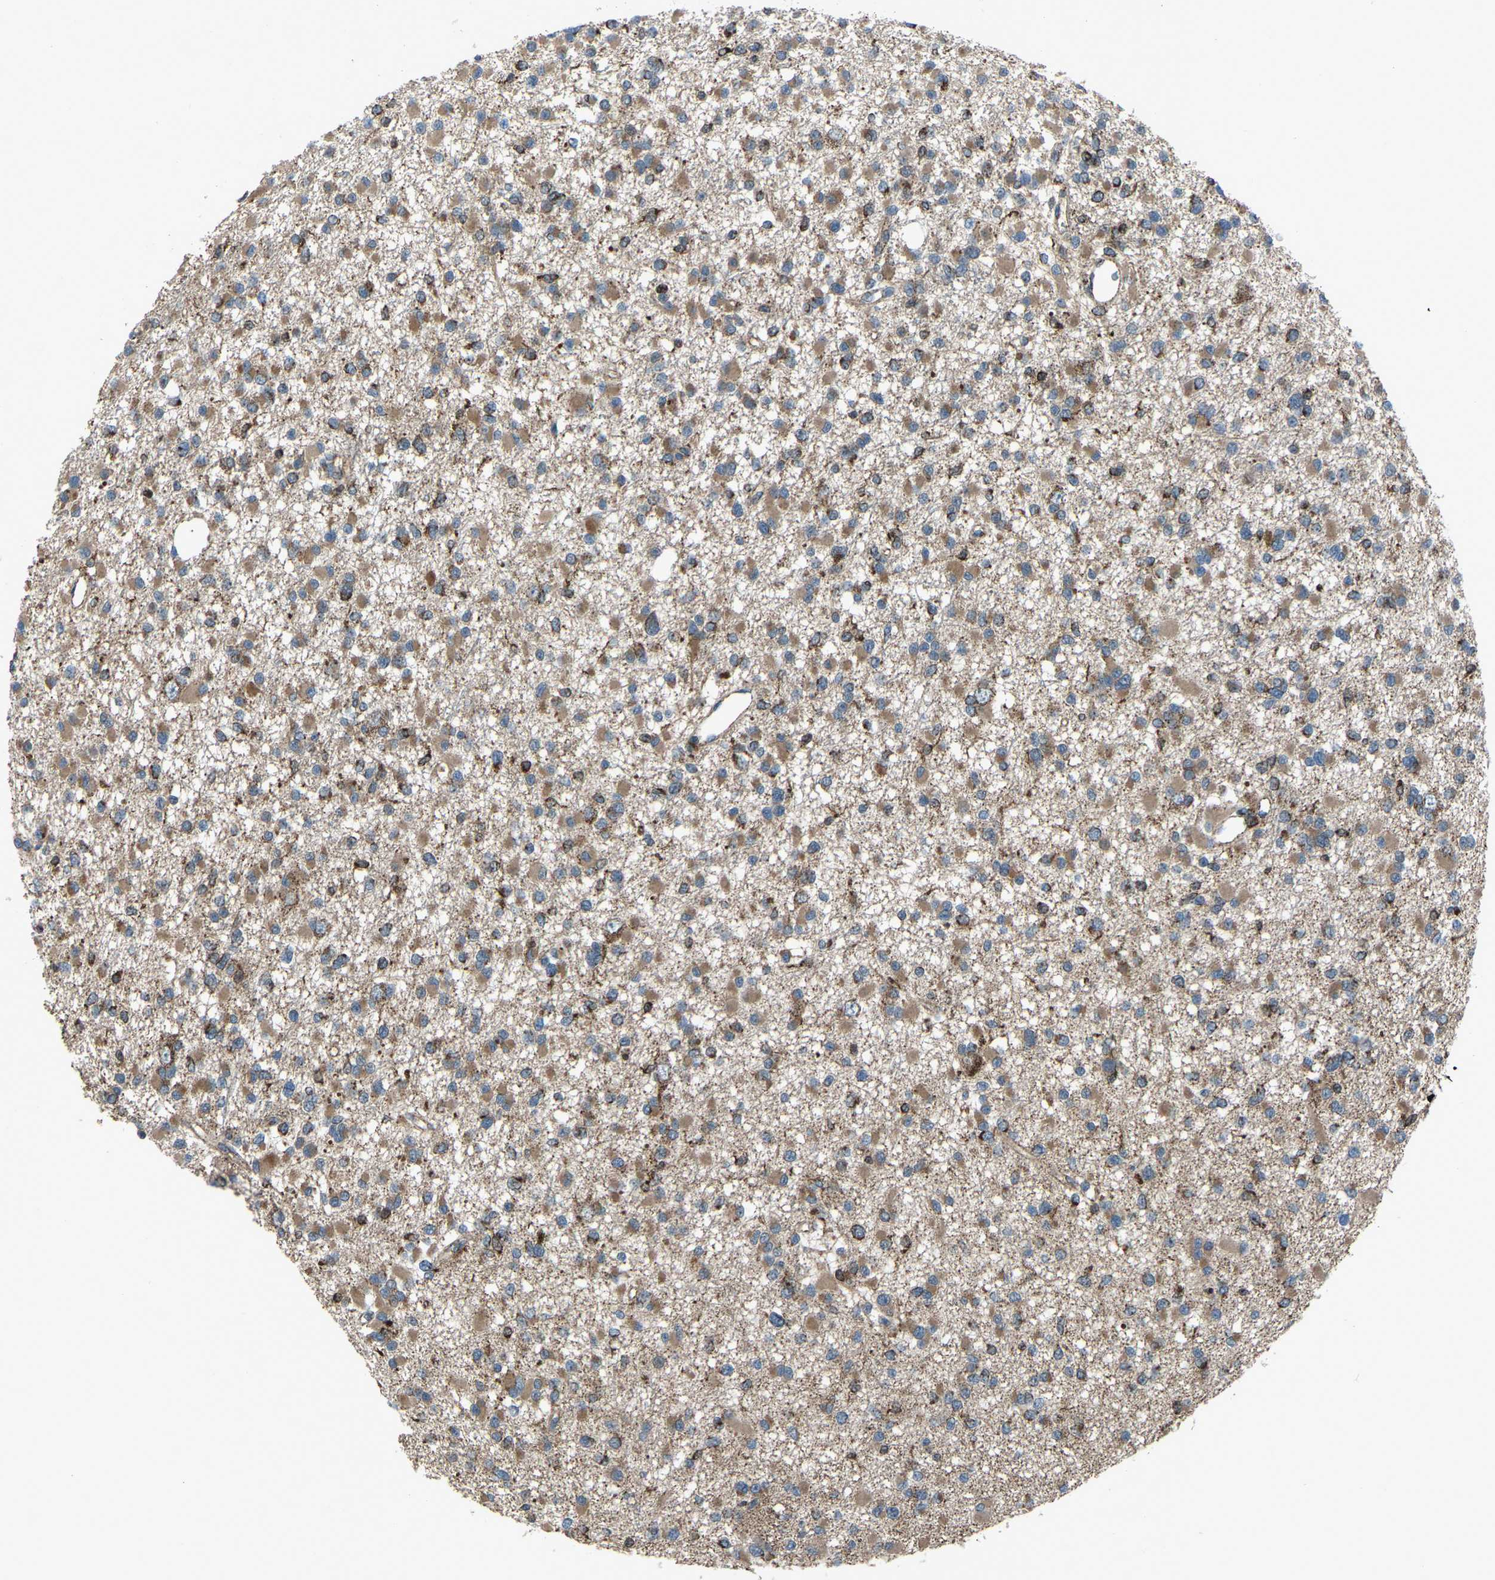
{"staining": {"intensity": "moderate", "quantity": ">75%", "location": "cytoplasmic/membranous"}, "tissue": "glioma", "cell_type": "Tumor cells", "image_type": "cancer", "snomed": [{"axis": "morphology", "description": "Glioma, malignant, Low grade"}, {"axis": "topography", "description": "Brain"}], "caption": "DAB (3,3'-diaminobenzidine) immunohistochemical staining of glioma displays moderate cytoplasmic/membranous protein staining in approximately >75% of tumor cells.", "gene": "AKR1A1", "patient": {"sex": "female", "age": 22}}